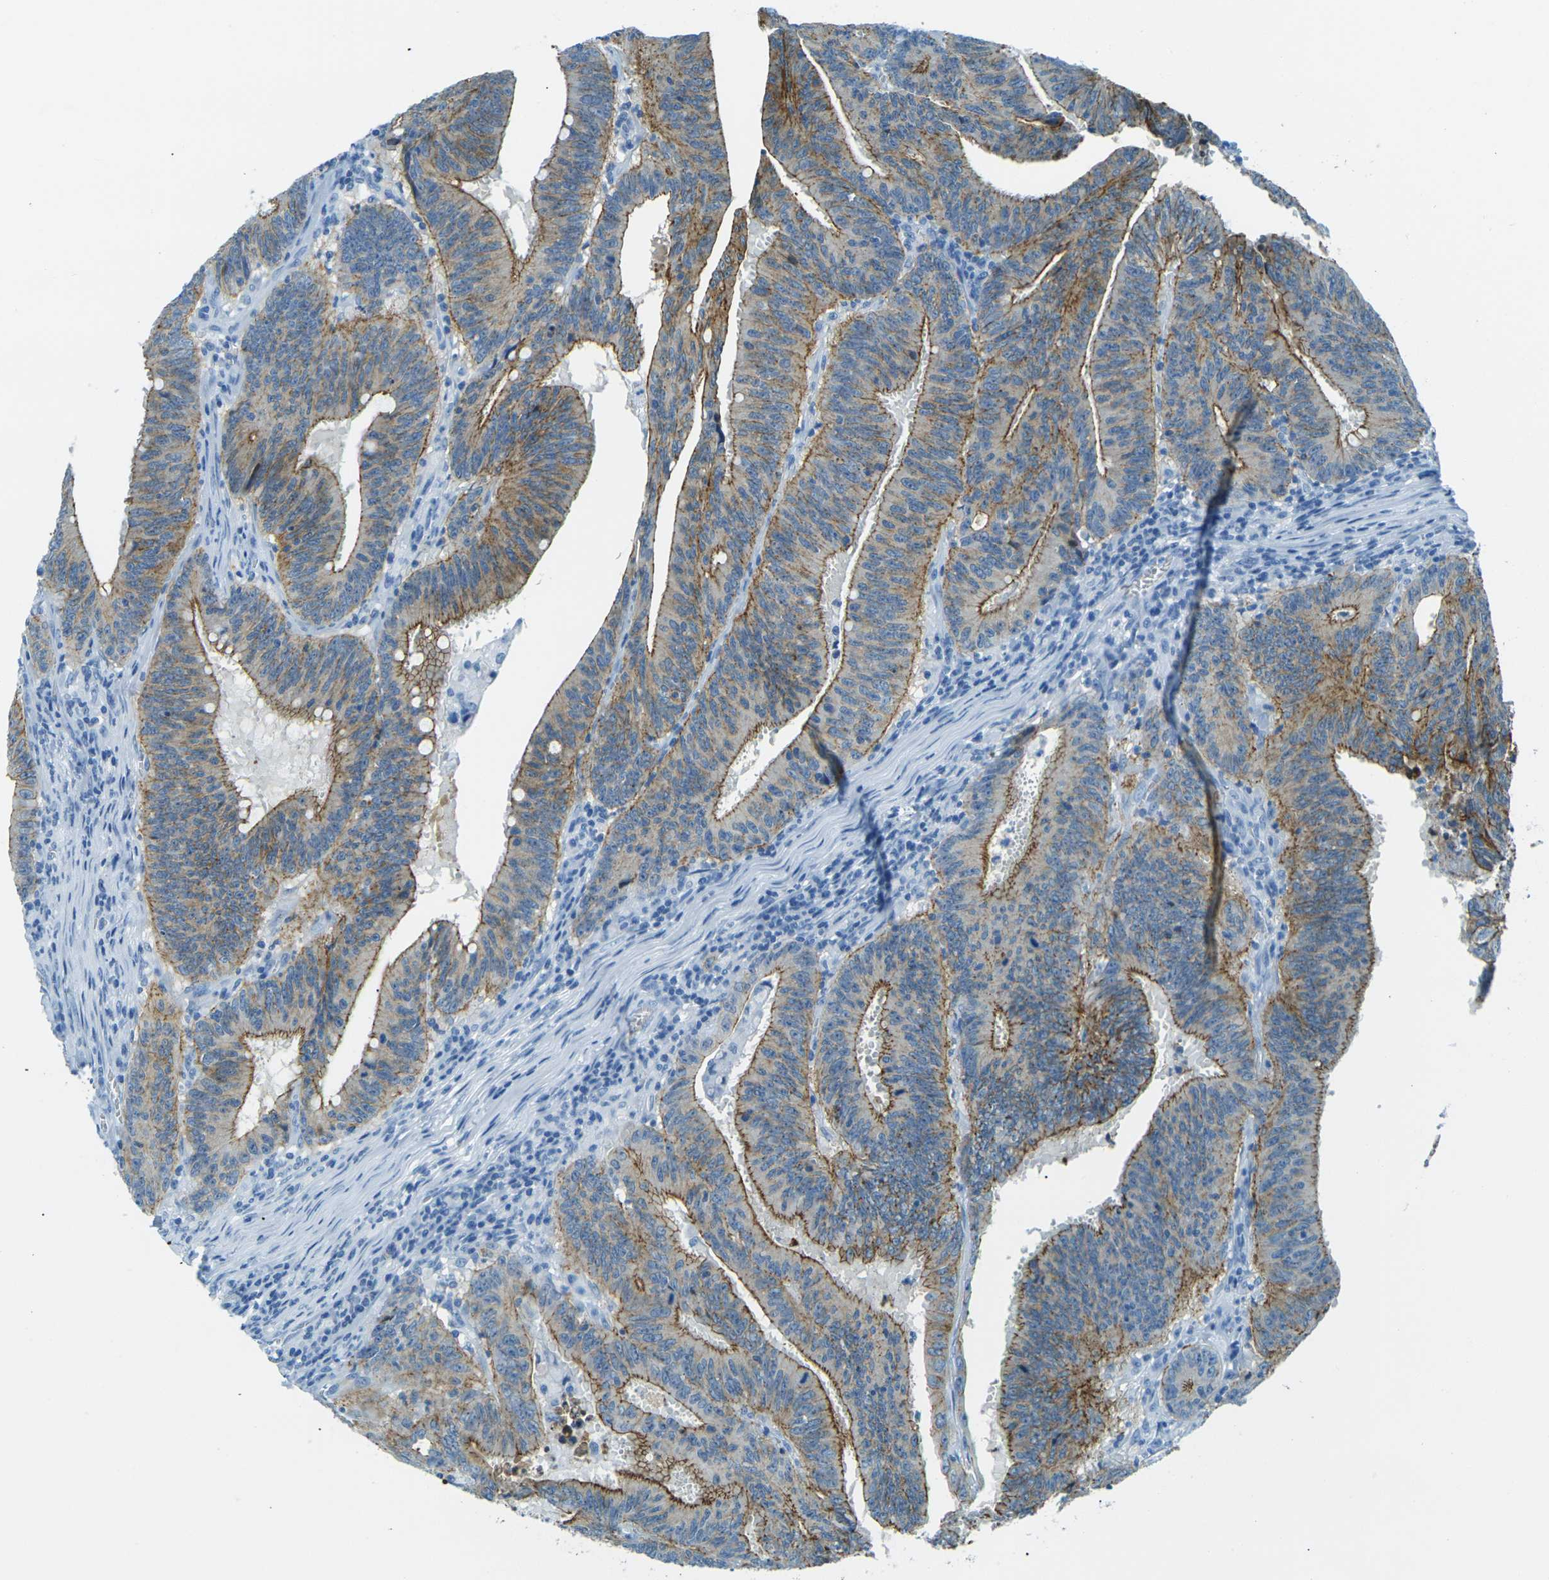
{"staining": {"intensity": "moderate", "quantity": ">75%", "location": "cytoplasmic/membranous"}, "tissue": "colorectal cancer", "cell_type": "Tumor cells", "image_type": "cancer", "snomed": [{"axis": "morphology", "description": "Adenocarcinoma, NOS"}, {"axis": "topography", "description": "Colon"}], "caption": "Brown immunohistochemical staining in human colorectal adenocarcinoma demonstrates moderate cytoplasmic/membranous expression in about >75% of tumor cells.", "gene": "OCLN", "patient": {"sex": "male", "age": 45}}